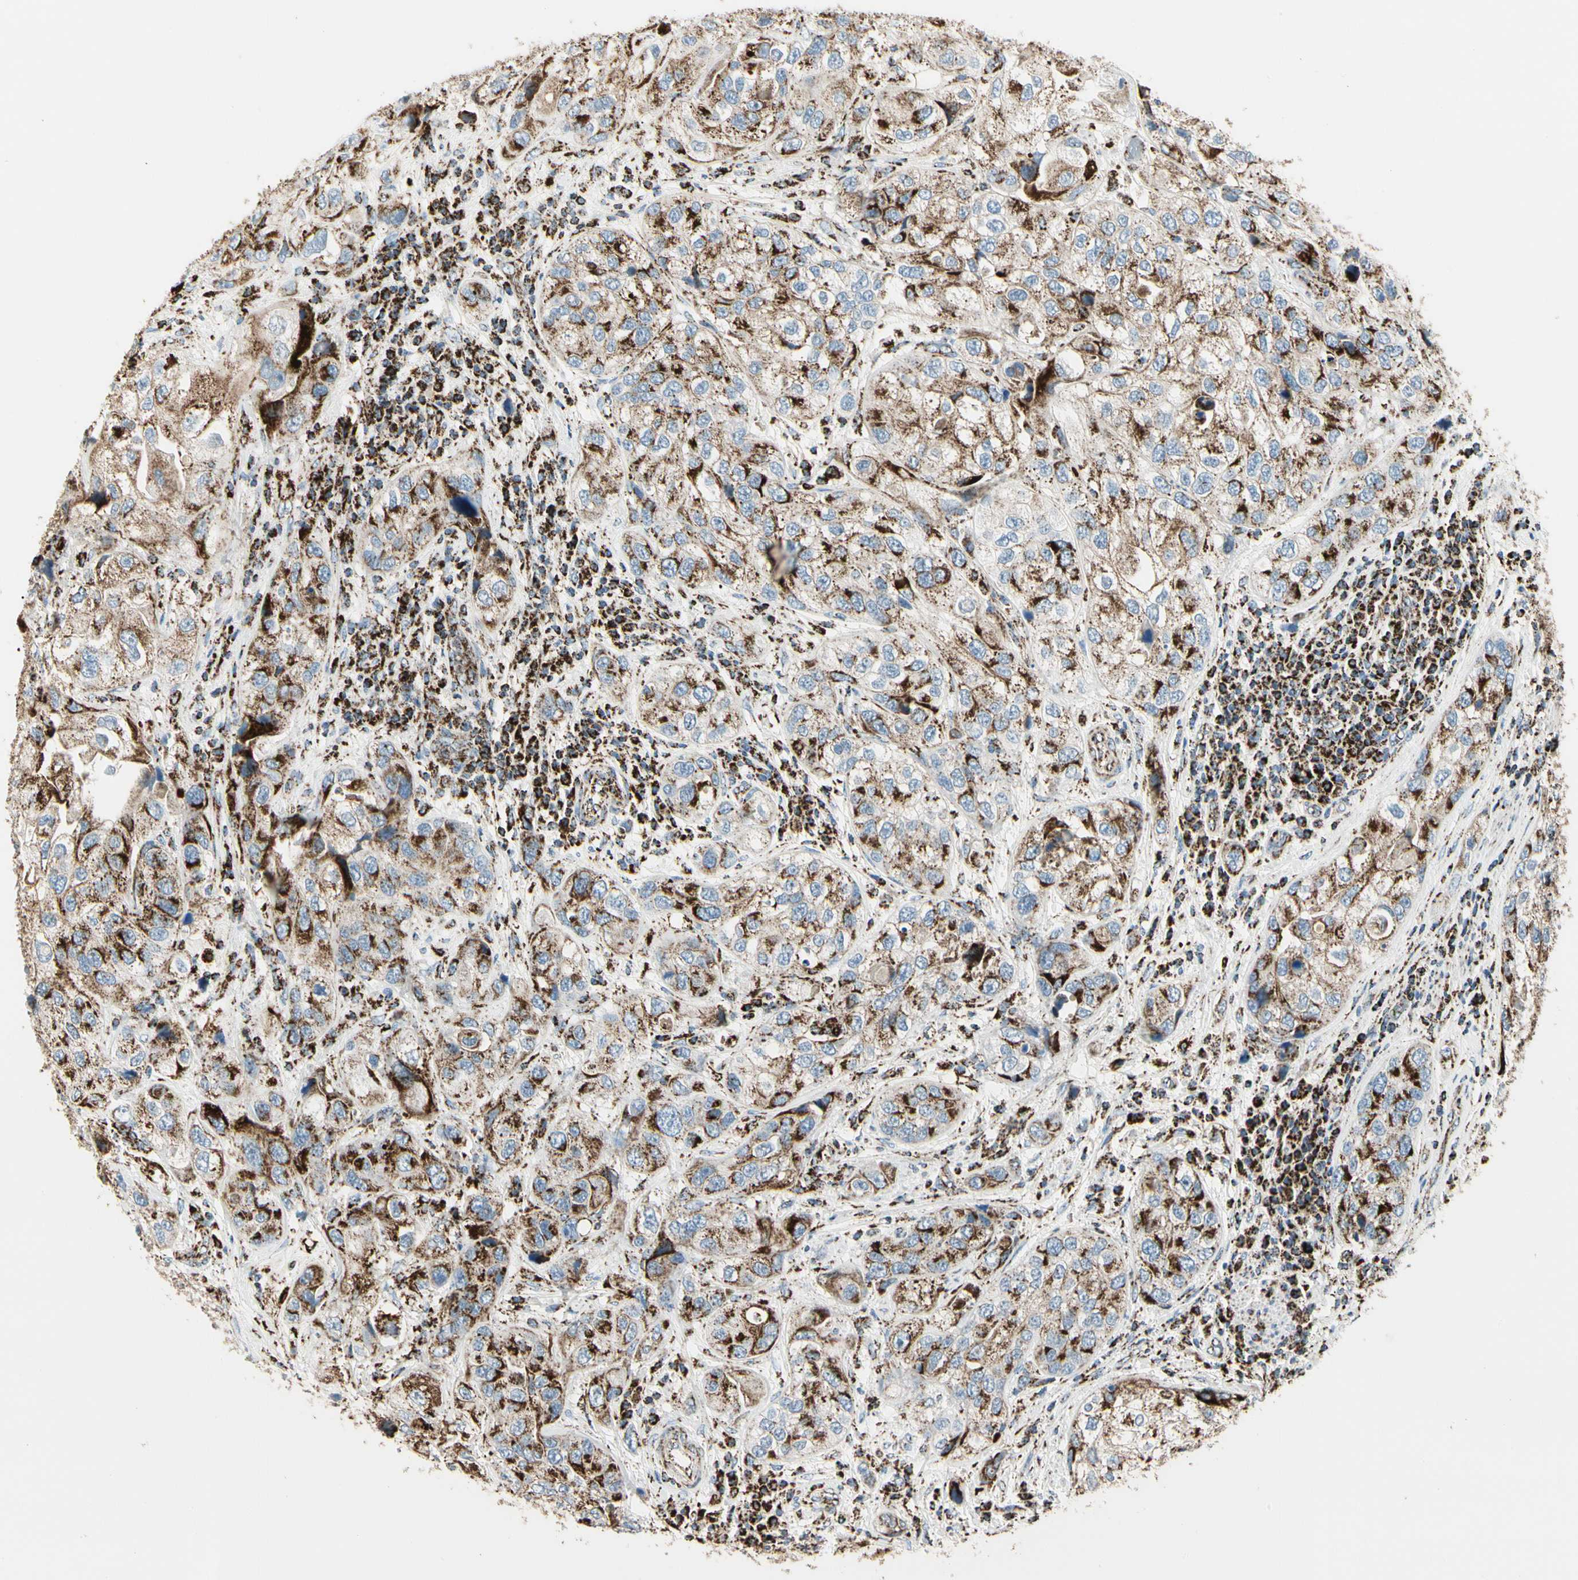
{"staining": {"intensity": "moderate", "quantity": ">75%", "location": "cytoplasmic/membranous"}, "tissue": "urothelial cancer", "cell_type": "Tumor cells", "image_type": "cancer", "snomed": [{"axis": "morphology", "description": "Urothelial carcinoma, High grade"}, {"axis": "topography", "description": "Urinary bladder"}], "caption": "DAB (3,3'-diaminobenzidine) immunohistochemical staining of urothelial cancer demonstrates moderate cytoplasmic/membranous protein positivity in approximately >75% of tumor cells.", "gene": "ME2", "patient": {"sex": "female", "age": 64}}